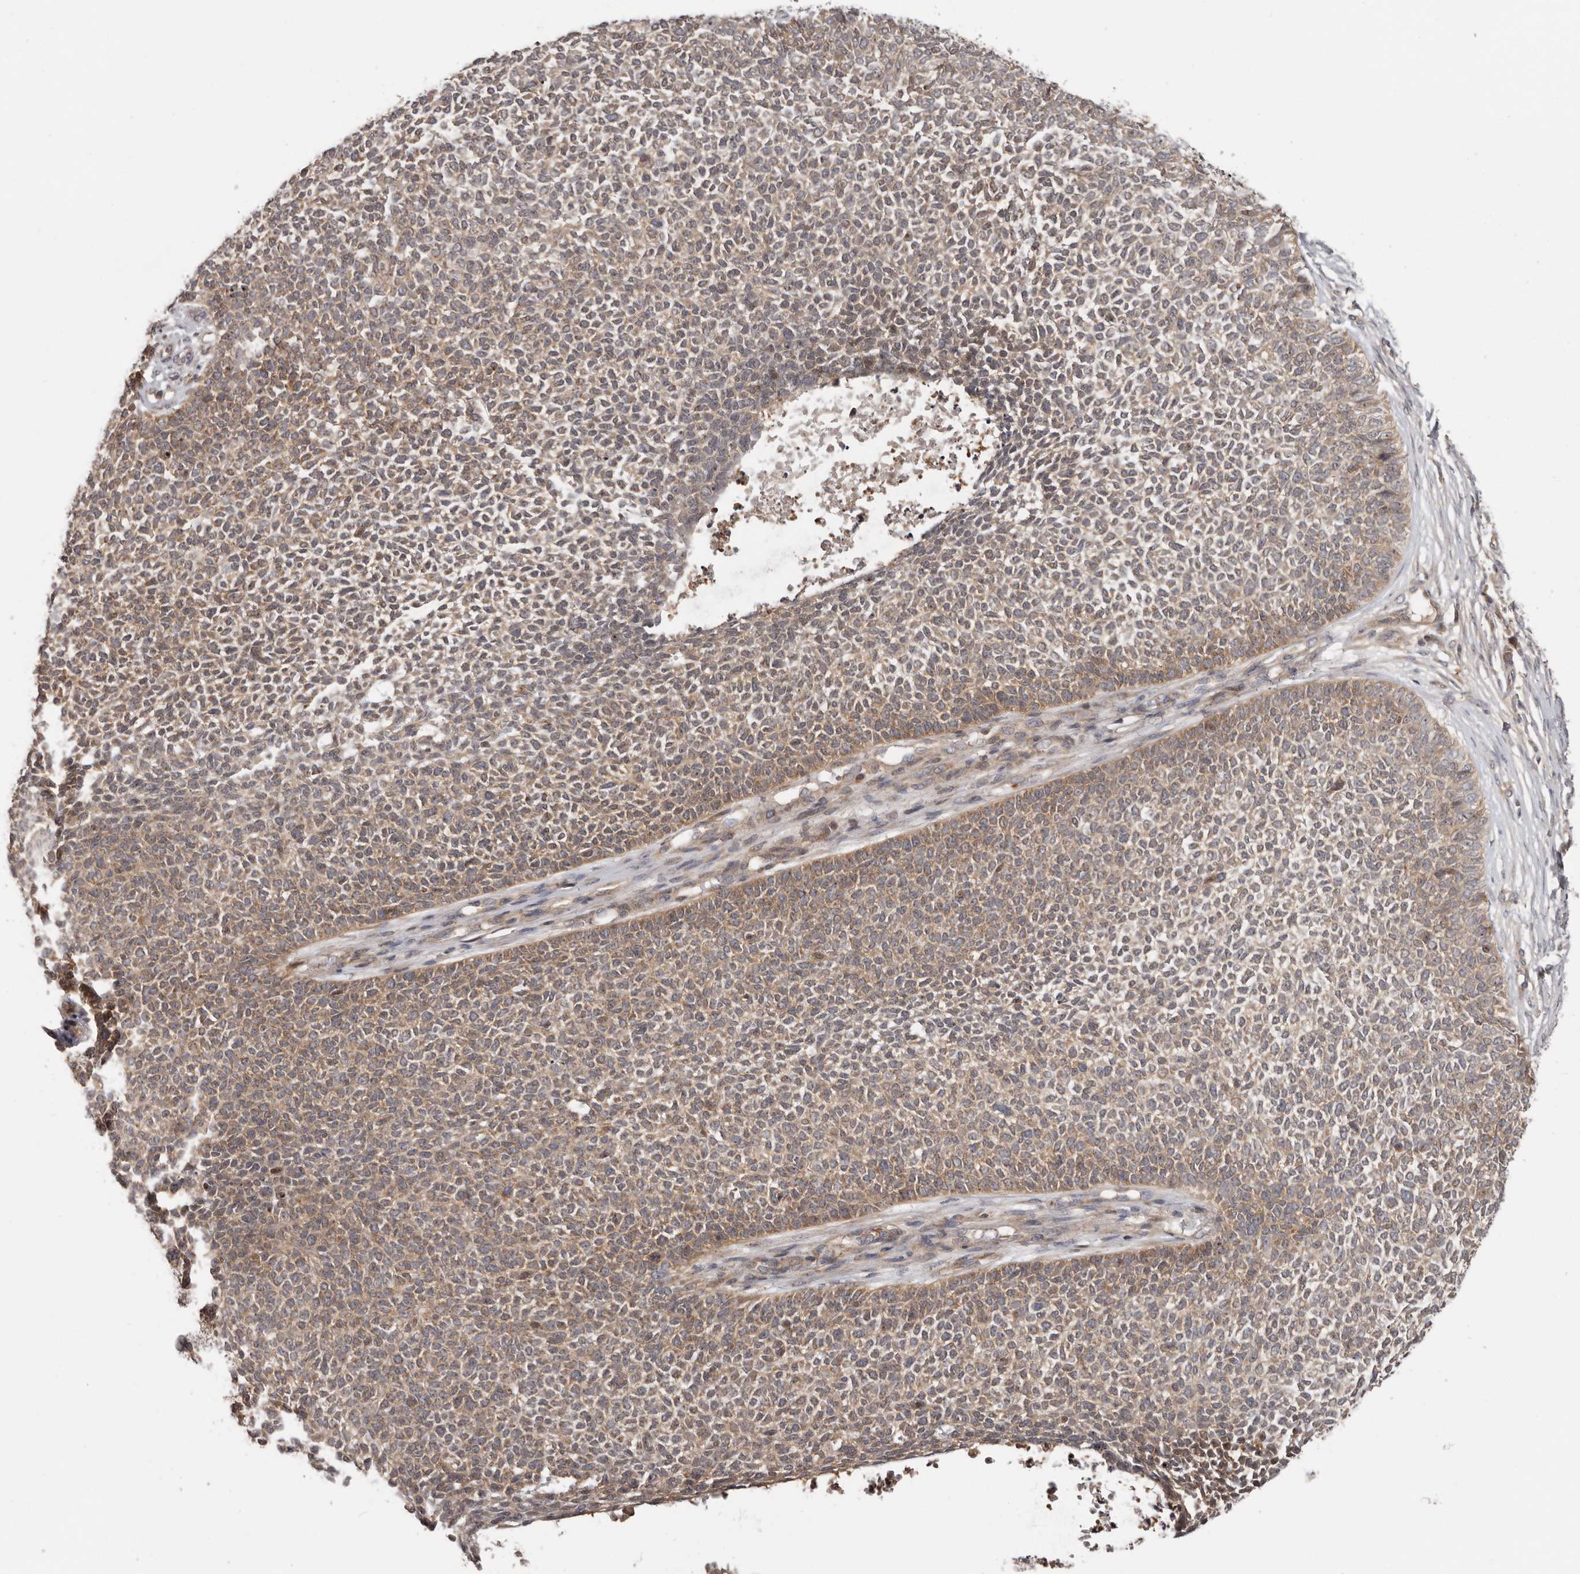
{"staining": {"intensity": "moderate", "quantity": ">75%", "location": "cytoplasmic/membranous"}, "tissue": "skin cancer", "cell_type": "Tumor cells", "image_type": "cancer", "snomed": [{"axis": "morphology", "description": "Basal cell carcinoma"}, {"axis": "topography", "description": "Skin"}], "caption": "Immunohistochemistry of skin basal cell carcinoma displays medium levels of moderate cytoplasmic/membranous expression in about >75% of tumor cells.", "gene": "BAD", "patient": {"sex": "female", "age": 84}}